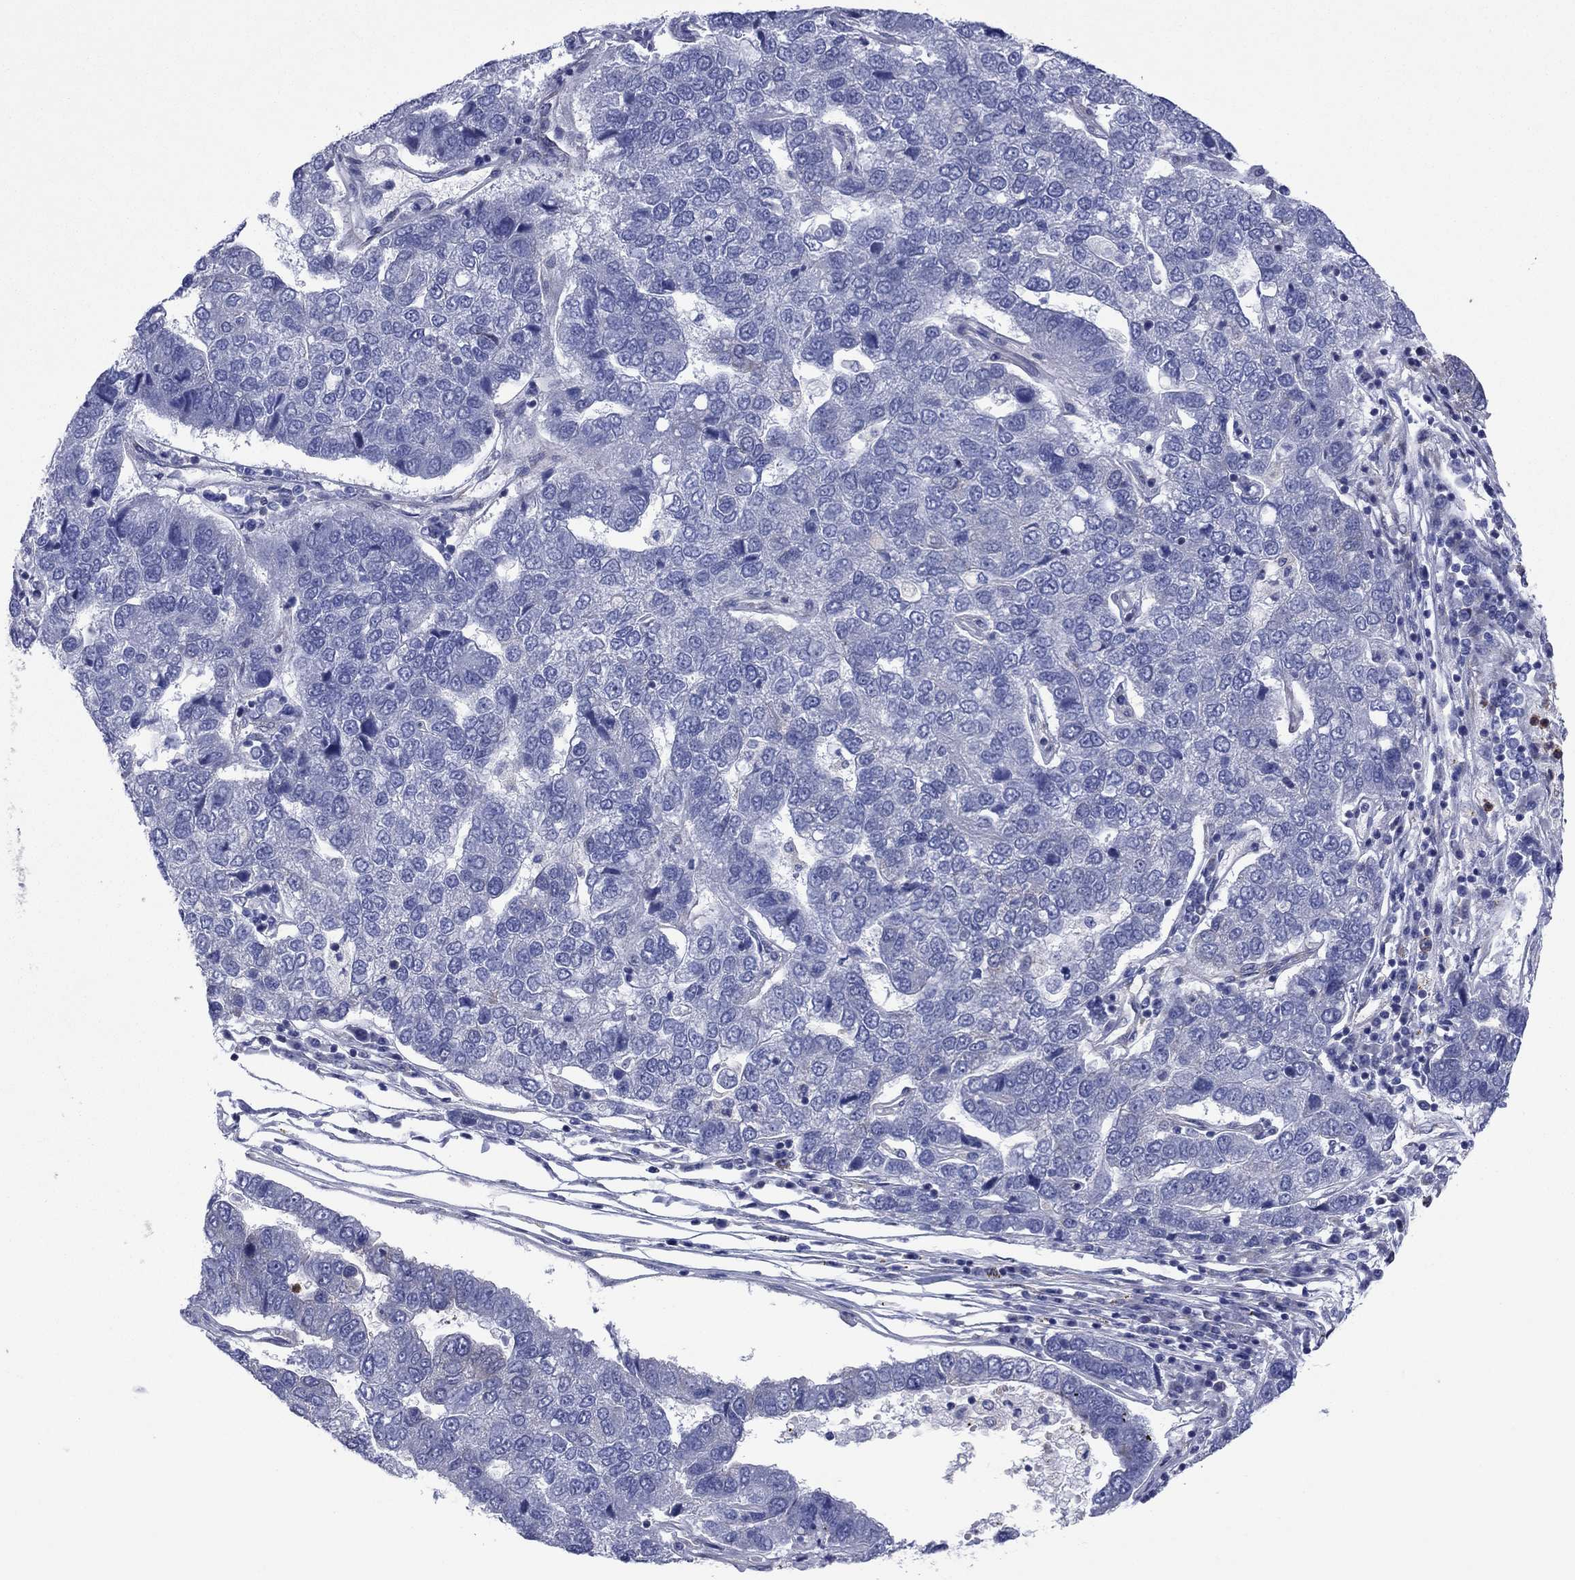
{"staining": {"intensity": "negative", "quantity": "none", "location": "none"}, "tissue": "pancreatic cancer", "cell_type": "Tumor cells", "image_type": "cancer", "snomed": [{"axis": "morphology", "description": "Adenocarcinoma, NOS"}, {"axis": "topography", "description": "Pancreas"}], "caption": "This is an IHC micrograph of human pancreatic cancer (adenocarcinoma). There is no staining in tumor cells.", "gene": "GPR155", "patient": {"sex": "female", "age": 61}}